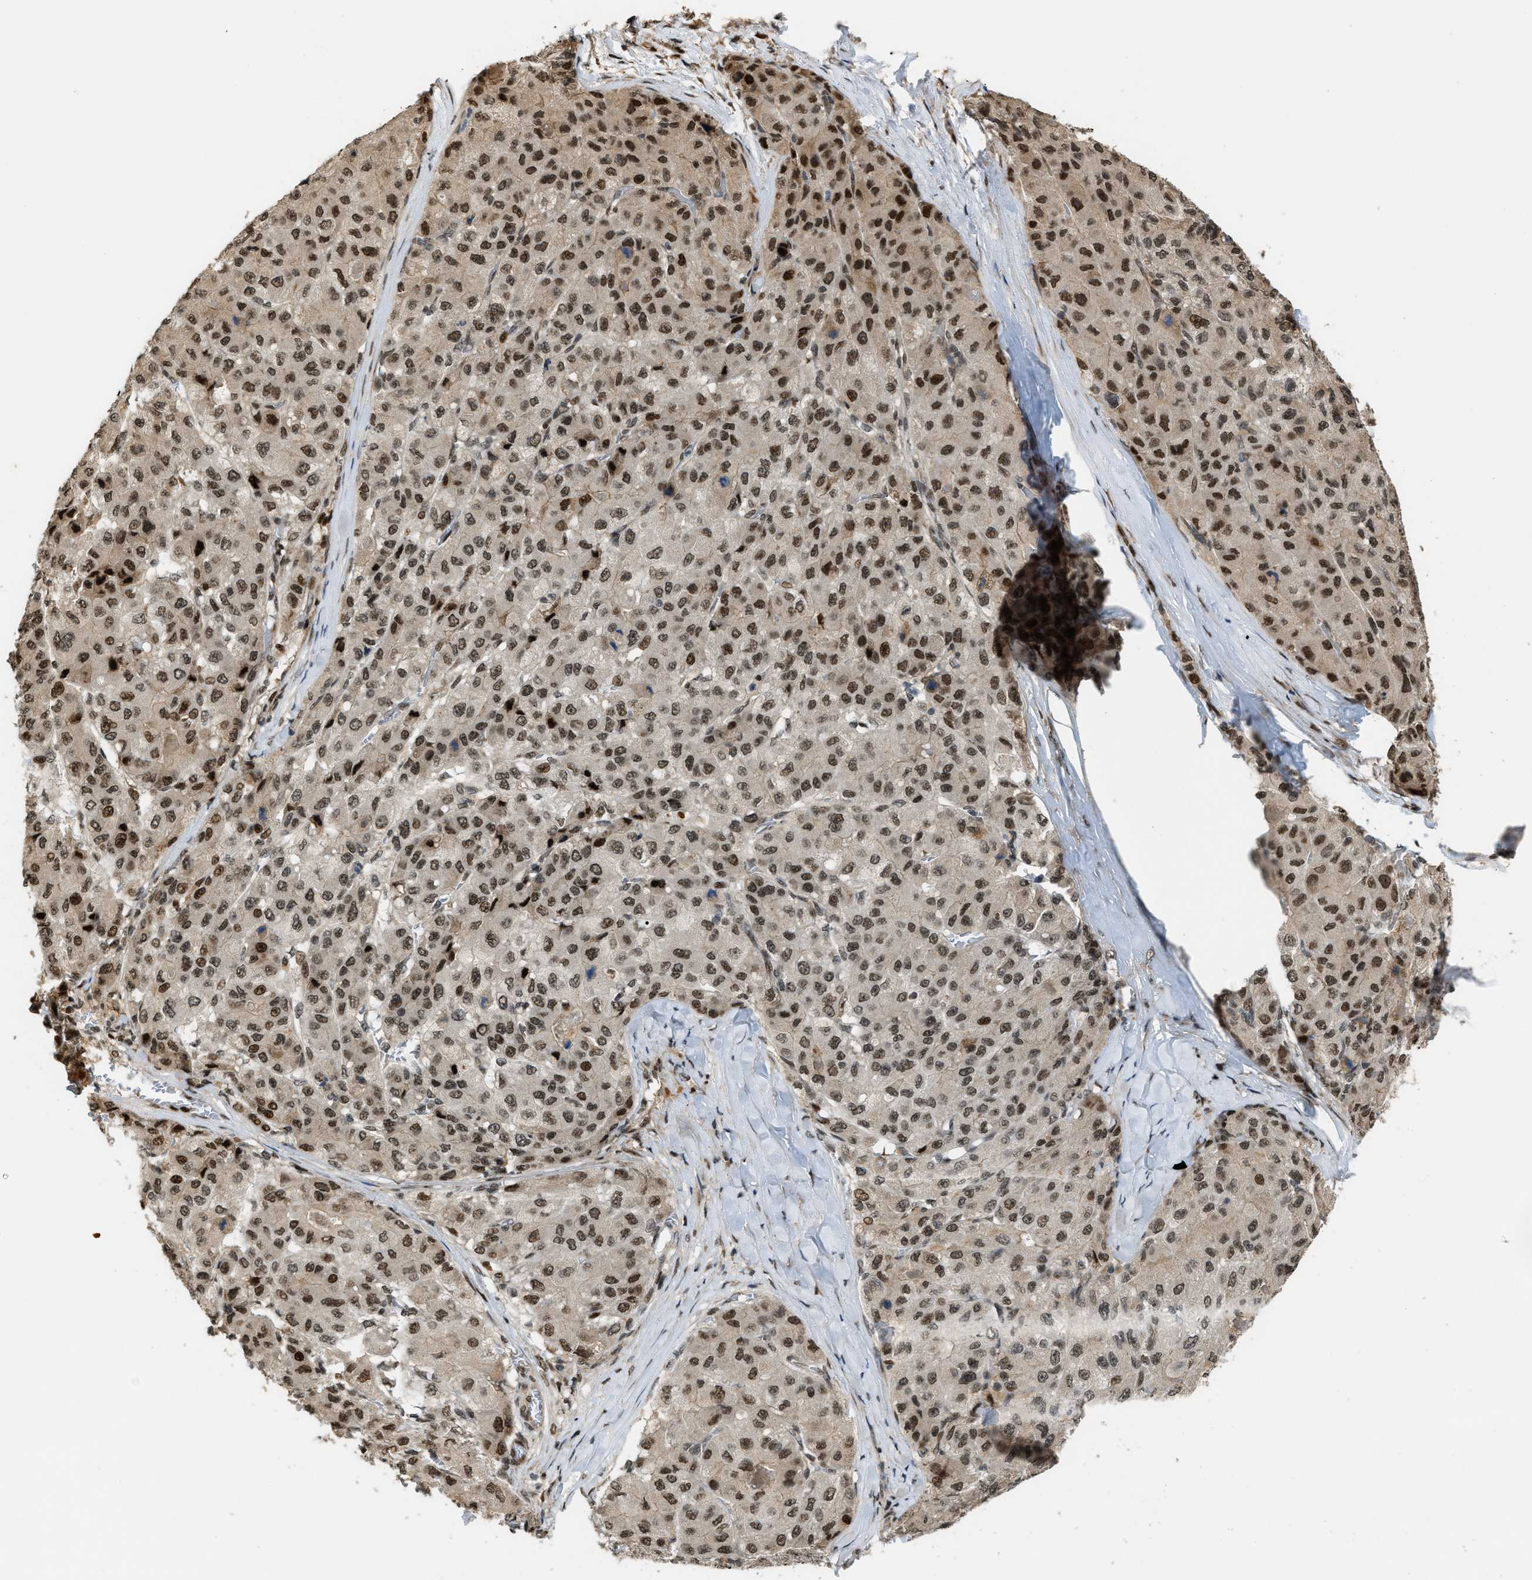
{"staining": {"intensity": "strong", "quantity": ">75%", "location": "nuclear"}, "tissue": "liver cancer", "cell_type": "Tumor cells", "image_type": "cancer", "snomed": [{"axis": "morphology", "description": "Carcinoma, Hepatocellular, NOS"}, {"axis": "topography", "description": "Liver"}], "caption": "The immunohistochemical stain labels strong nuclear positivity in tumor cells of liver cancer tissue.", "gene": "SERTAD2", "patient": {"sex": "male", "age": 80}}